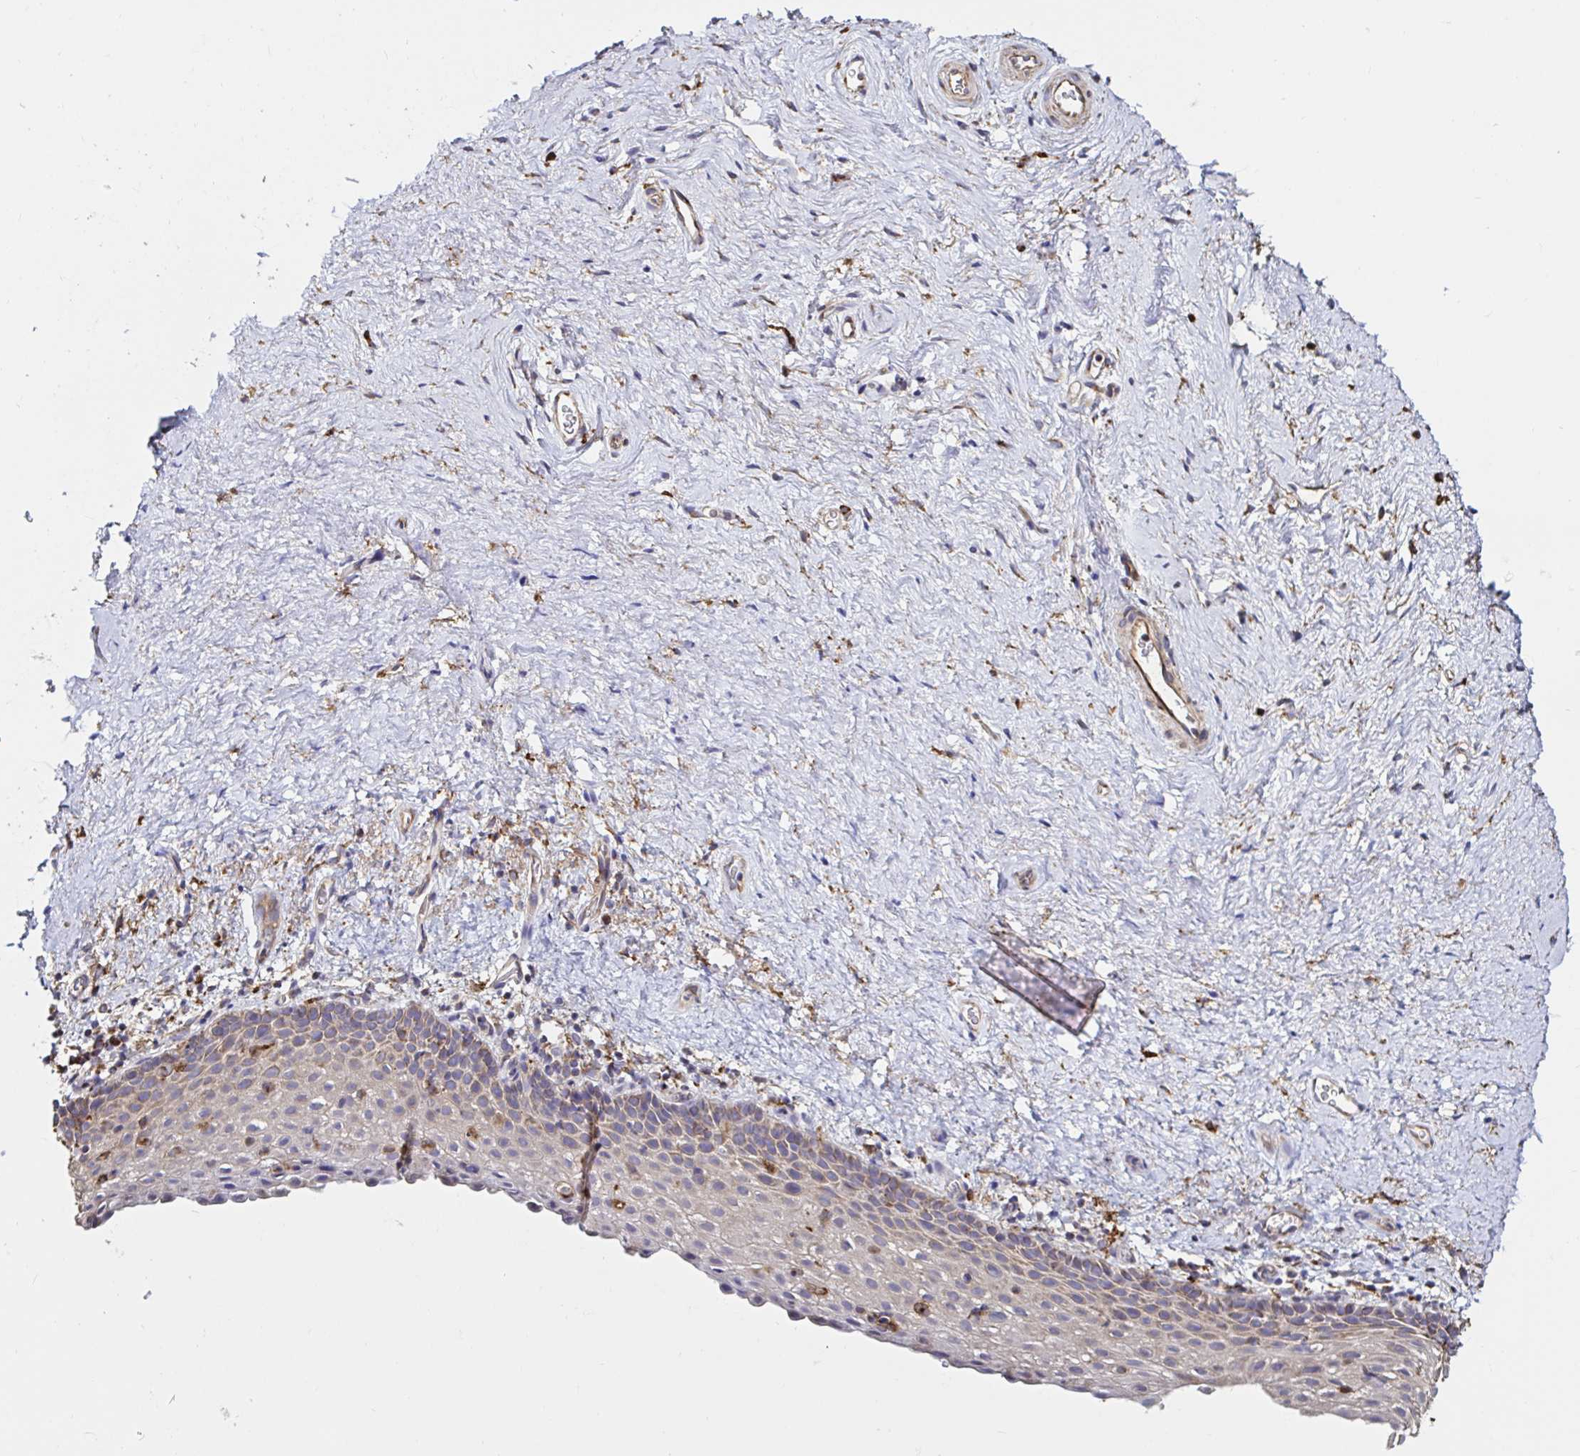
{"staining": {"intensity": "weak", "quantity": "25%-75%", "location": "cytoplasmic/membranous"}, "tissue": "vagina", "cell_type": "Squamous epithelial cells", "image_type": "normal", "snomed": [{"axis": "morphology", "description": "Normal tissue, NOS"}, {"axis": "topography", "description": "Vagina"}], "caption": "The immunohistochemical stain labels weak cytoplasmic/membranous positivity in squamous epithelial cells of unremarkable vagina. Ihc stains the protein of interest in brown and the nuclei are stained blue.", "gene": "MSR1", "patient": {"sex": "female", "age": 61}}